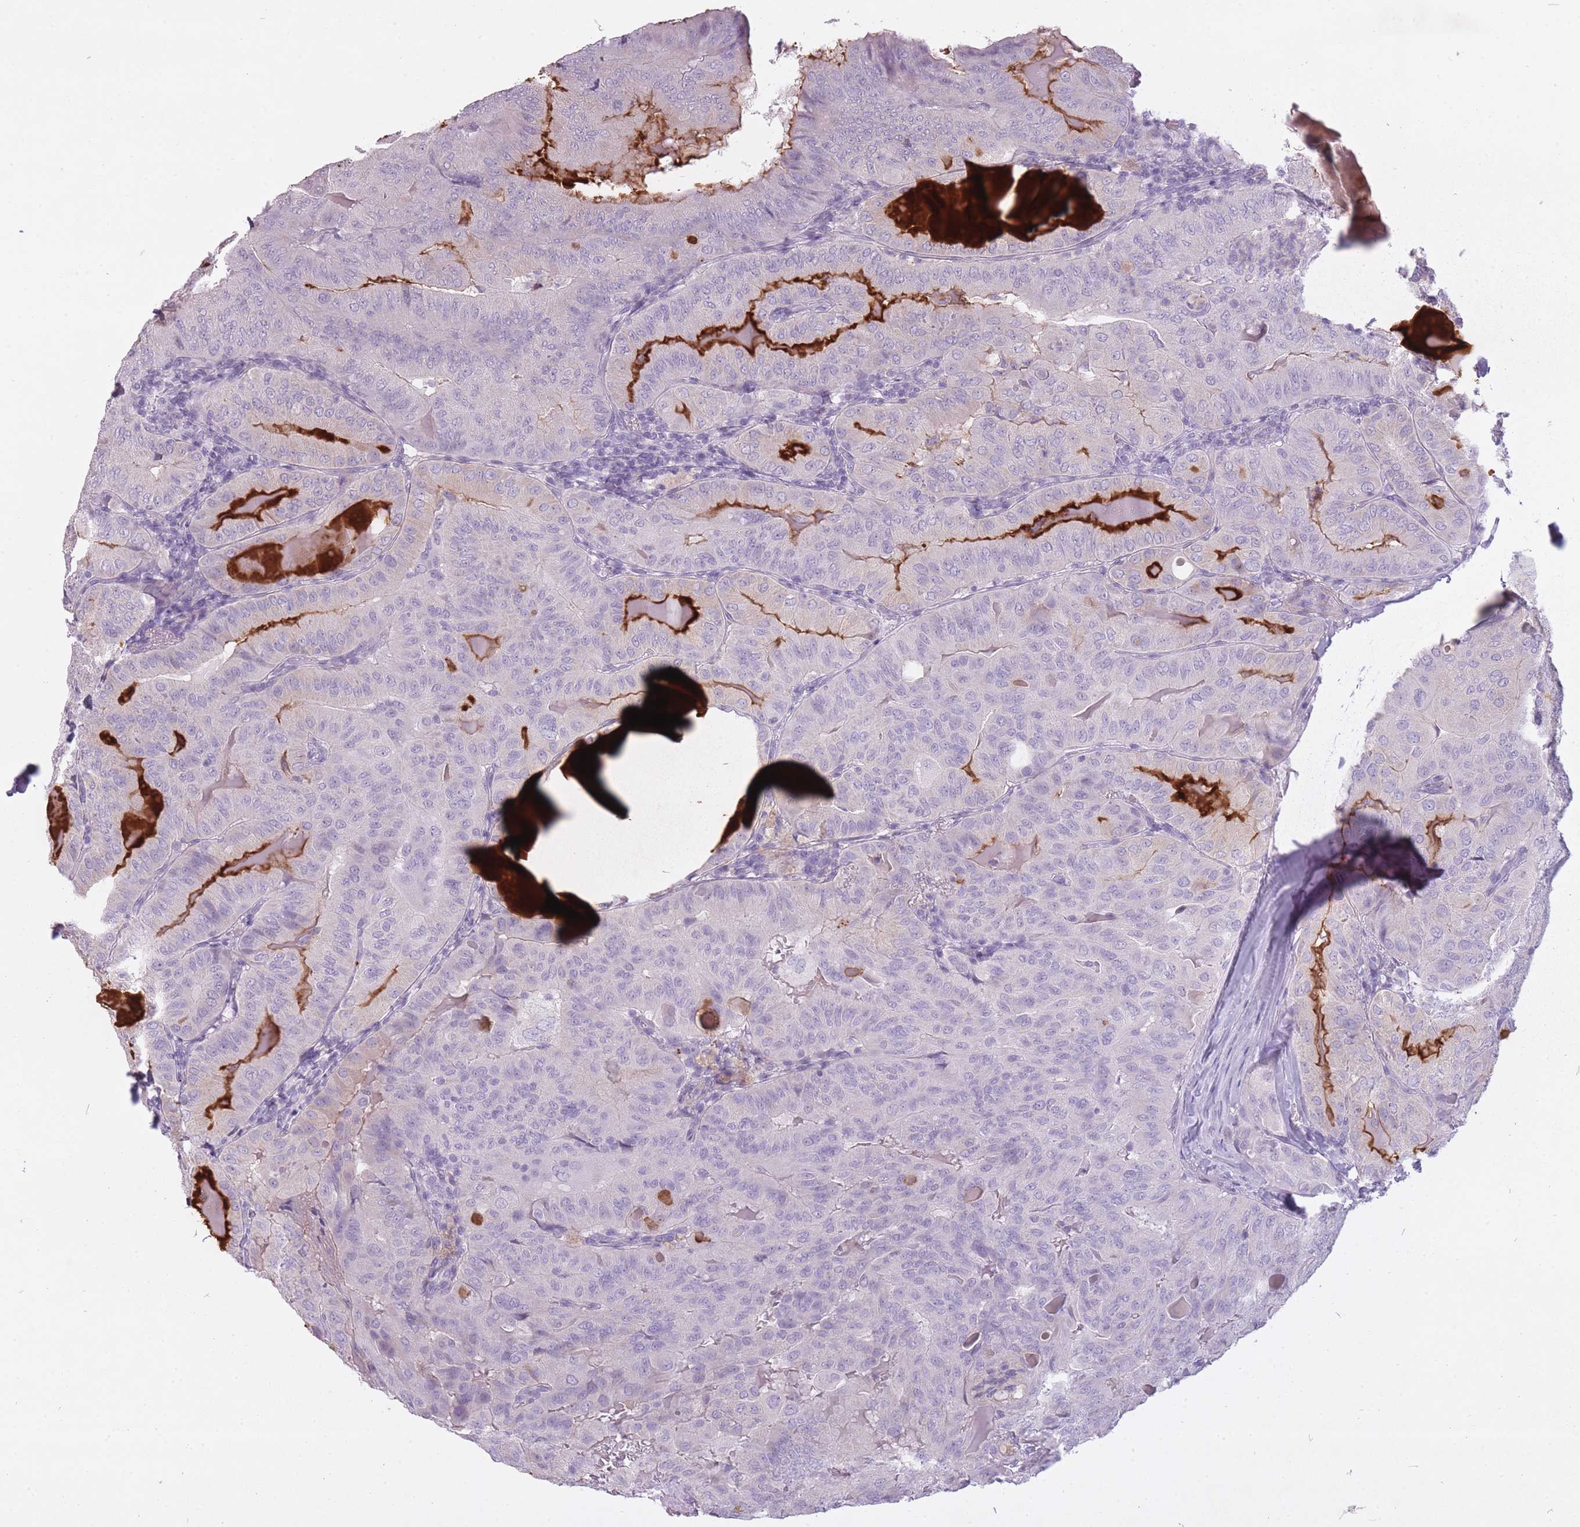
{"staining": {"intensity": "negative", "quantity": "none", "location": "none"}, "tissue": "thyroid cancer", "cell_type": "Tumor cells", "image_type": "cancer", "snomed": [{"axis": "morphology", "description": "Papillary adenocarcinoma, NOS"}, {"axis": "topography", "description": "Thyroid gland"}], "caption": "A high-resolution photomicrograph shows immunohistochemistry staining of thyroid papillary adenocarcinoma, which shows no significant staining in tumor cells.", "gene": "RFX4", "patient": {"sex": "female", "age": 68}}